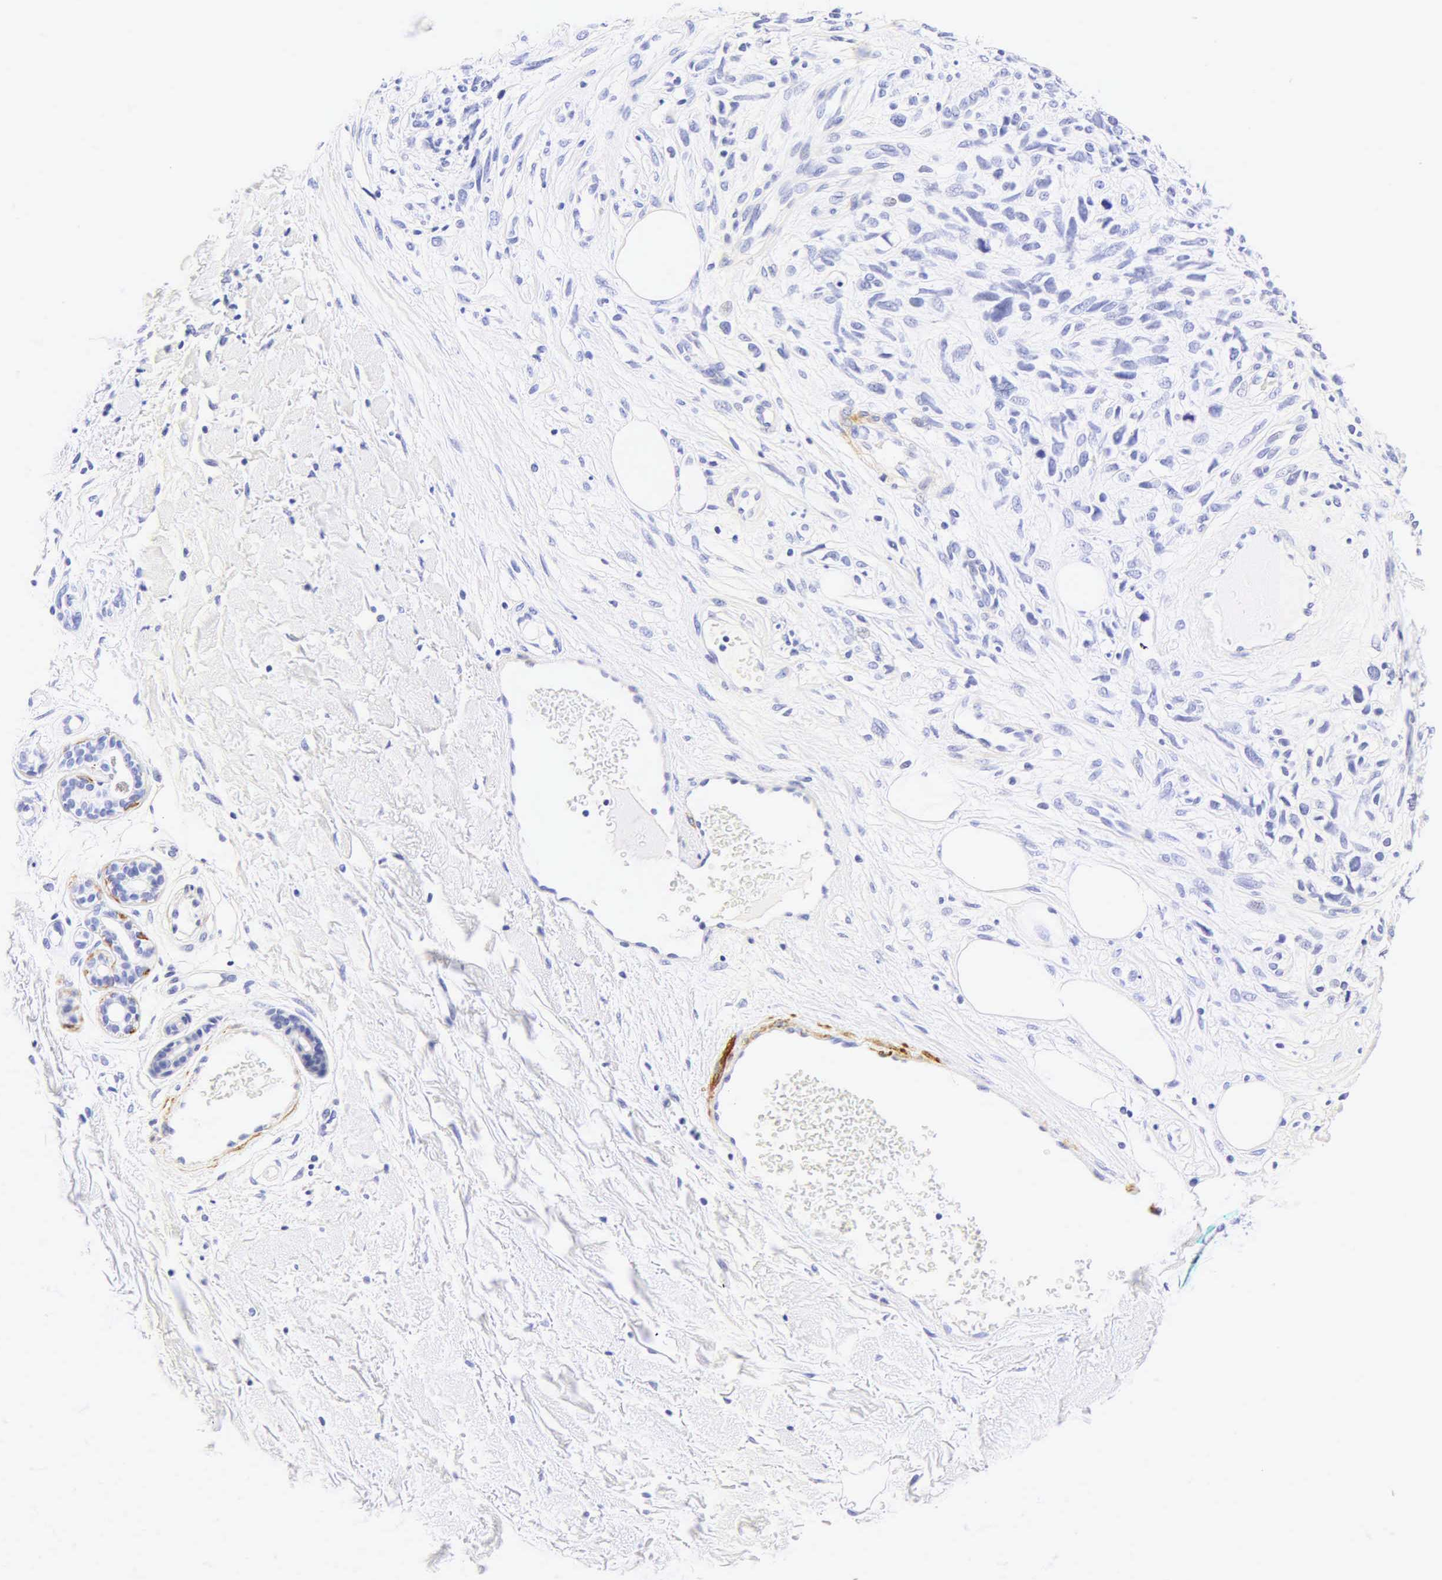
{"staining": {"intensity": "negative", "quantity": "none", "location": "none"}, "tissue": "melanoma", "cell_type": "Tumor cells", "image_type": "cancer", "snomed": [{"axis": "morphology", "description": "Malignant melanoma, NOS"}, {"axis": "topography", "description": "Skin"}], "caption": "Image shows no protein staining in tumor cells of melanoma tissue.", "gene": "CALD1", "patient": {"sex": "female", "age": 85}}